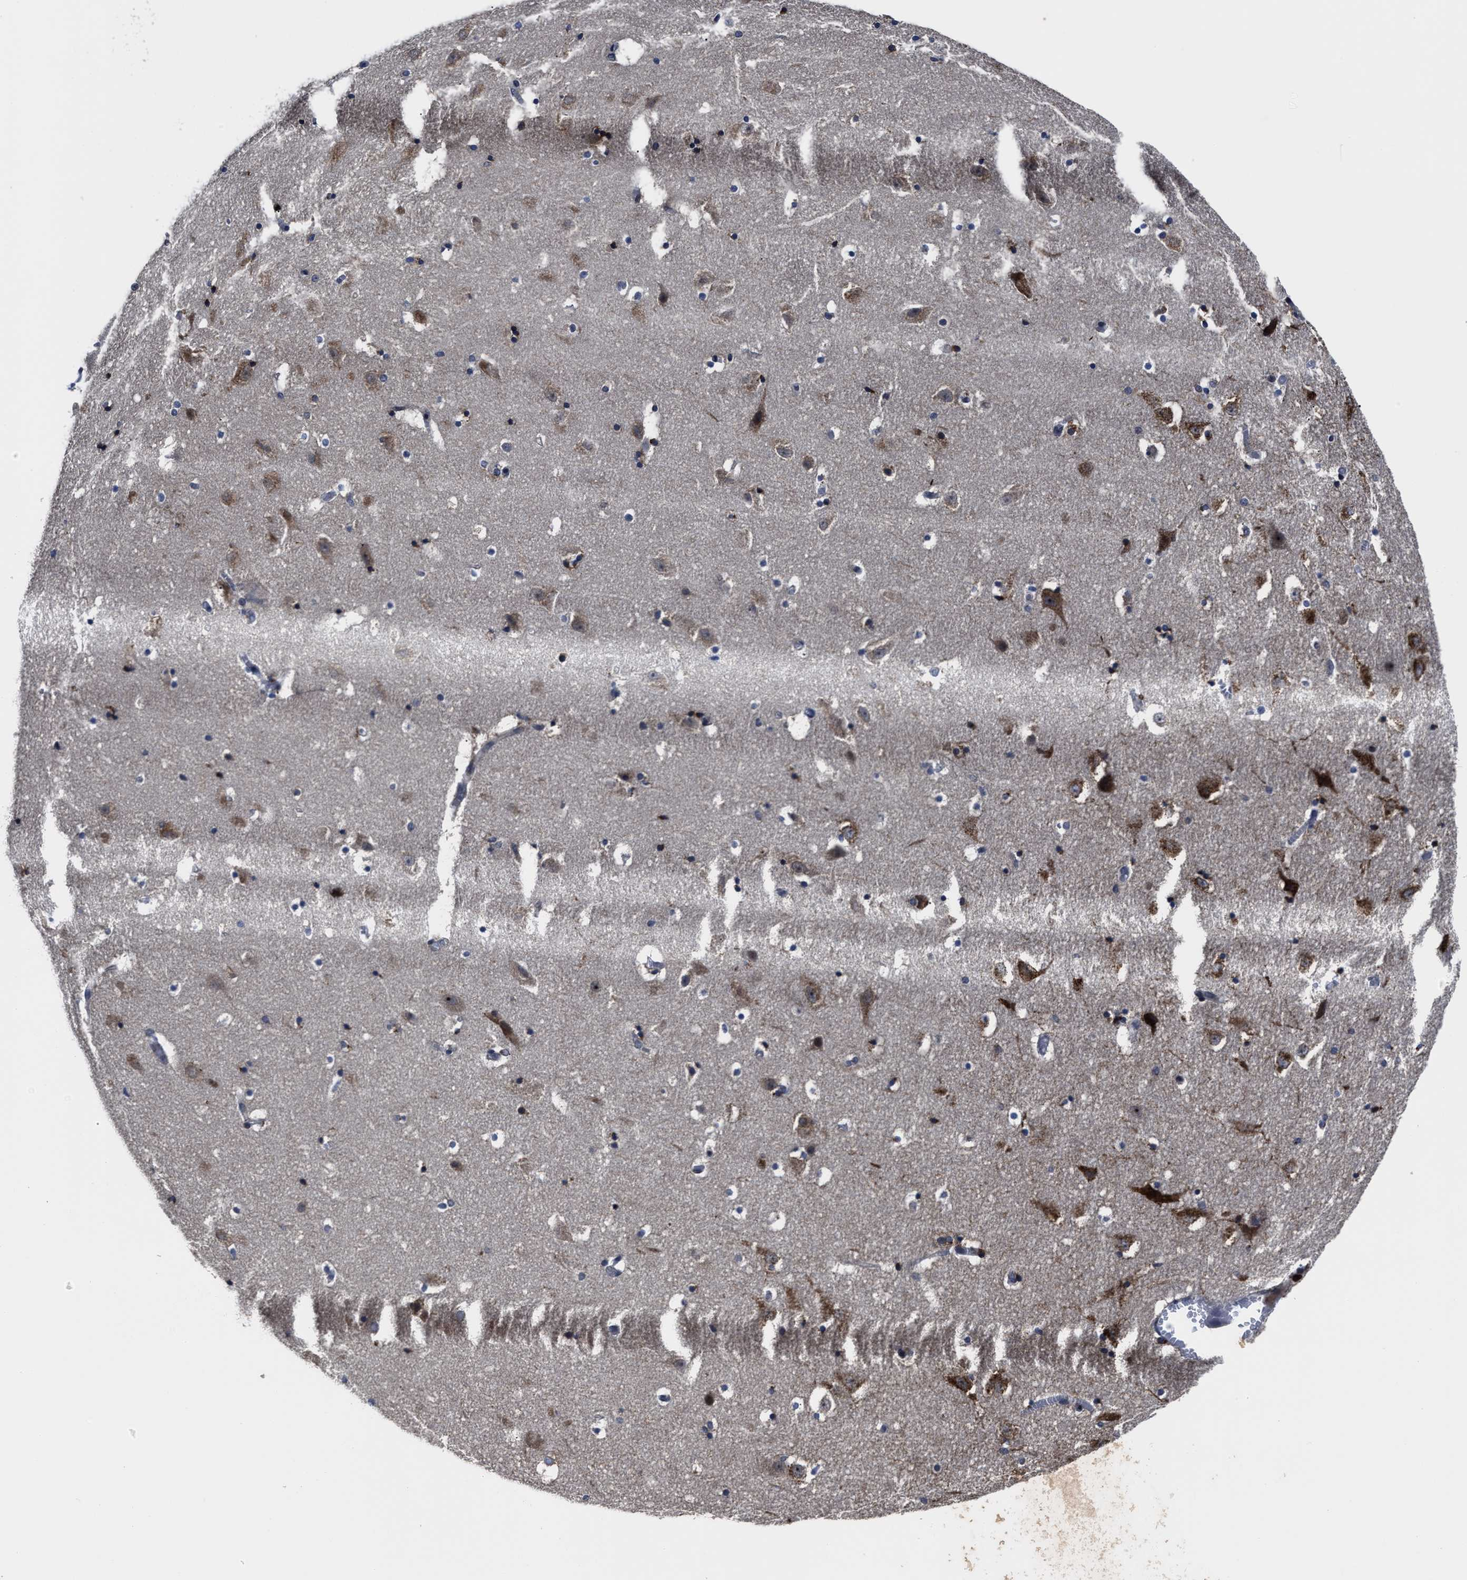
{"staining": {"intensity": "moderate", "quantity": "<25%", "location": "cytoplasmic/membranous"}, "tissue": "hippocampus", "cell_type": "Glial cells", "image_type": "normal", "snomed": [{"axis": "morphology", "description": "Normal tissue, NOS"}, {"axis": "topography", "description": "Hippocampus"}], "caption": "Moderate cytoplasmic/membranous protein positivity is identified in about <25% of glial cells in hippocampus. Nuclei are stained in blue.", "gene": "RSBN1L", "patient": {"sex": "male", "age": 45}}